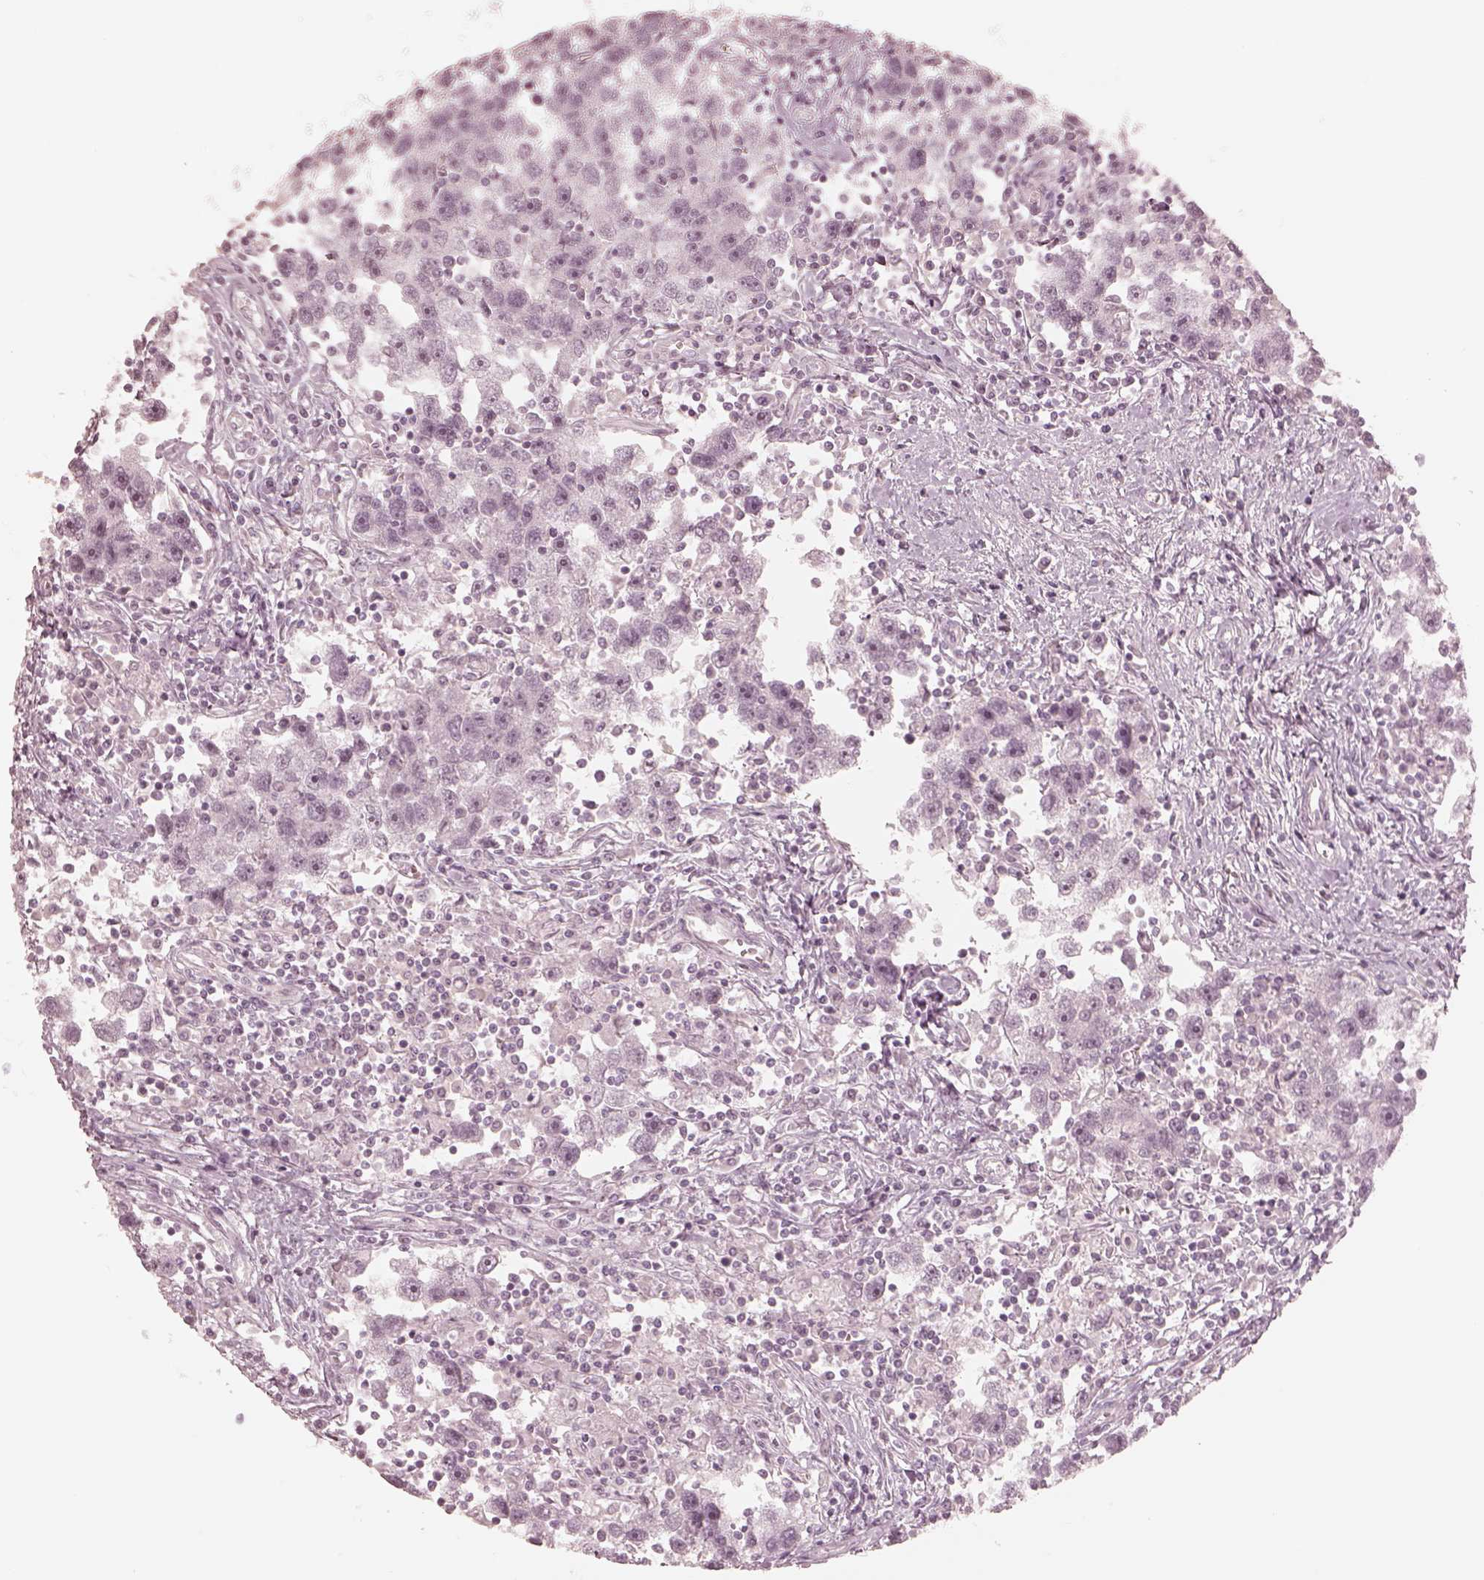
{"staining": {"intensity": "negative", "quantity": "none", "location": "none"}, "tissue": "testis cancer", "cell_type": "Tumor cells", "image_type": "cancer", "snomed": [{"axis": "morphology", "description": "Seminoma, NOS"}, {"axis": "topography", "description": "Testis"}], "caption": "This micrograph is of testis cancer (seminoma) stained with IHC to label a protein in brown with the nuclei are counter-stained blue. There is no staining in tumor cells.", "gene": "CALR3", "patient": {"sex": "male", "age": 30}}